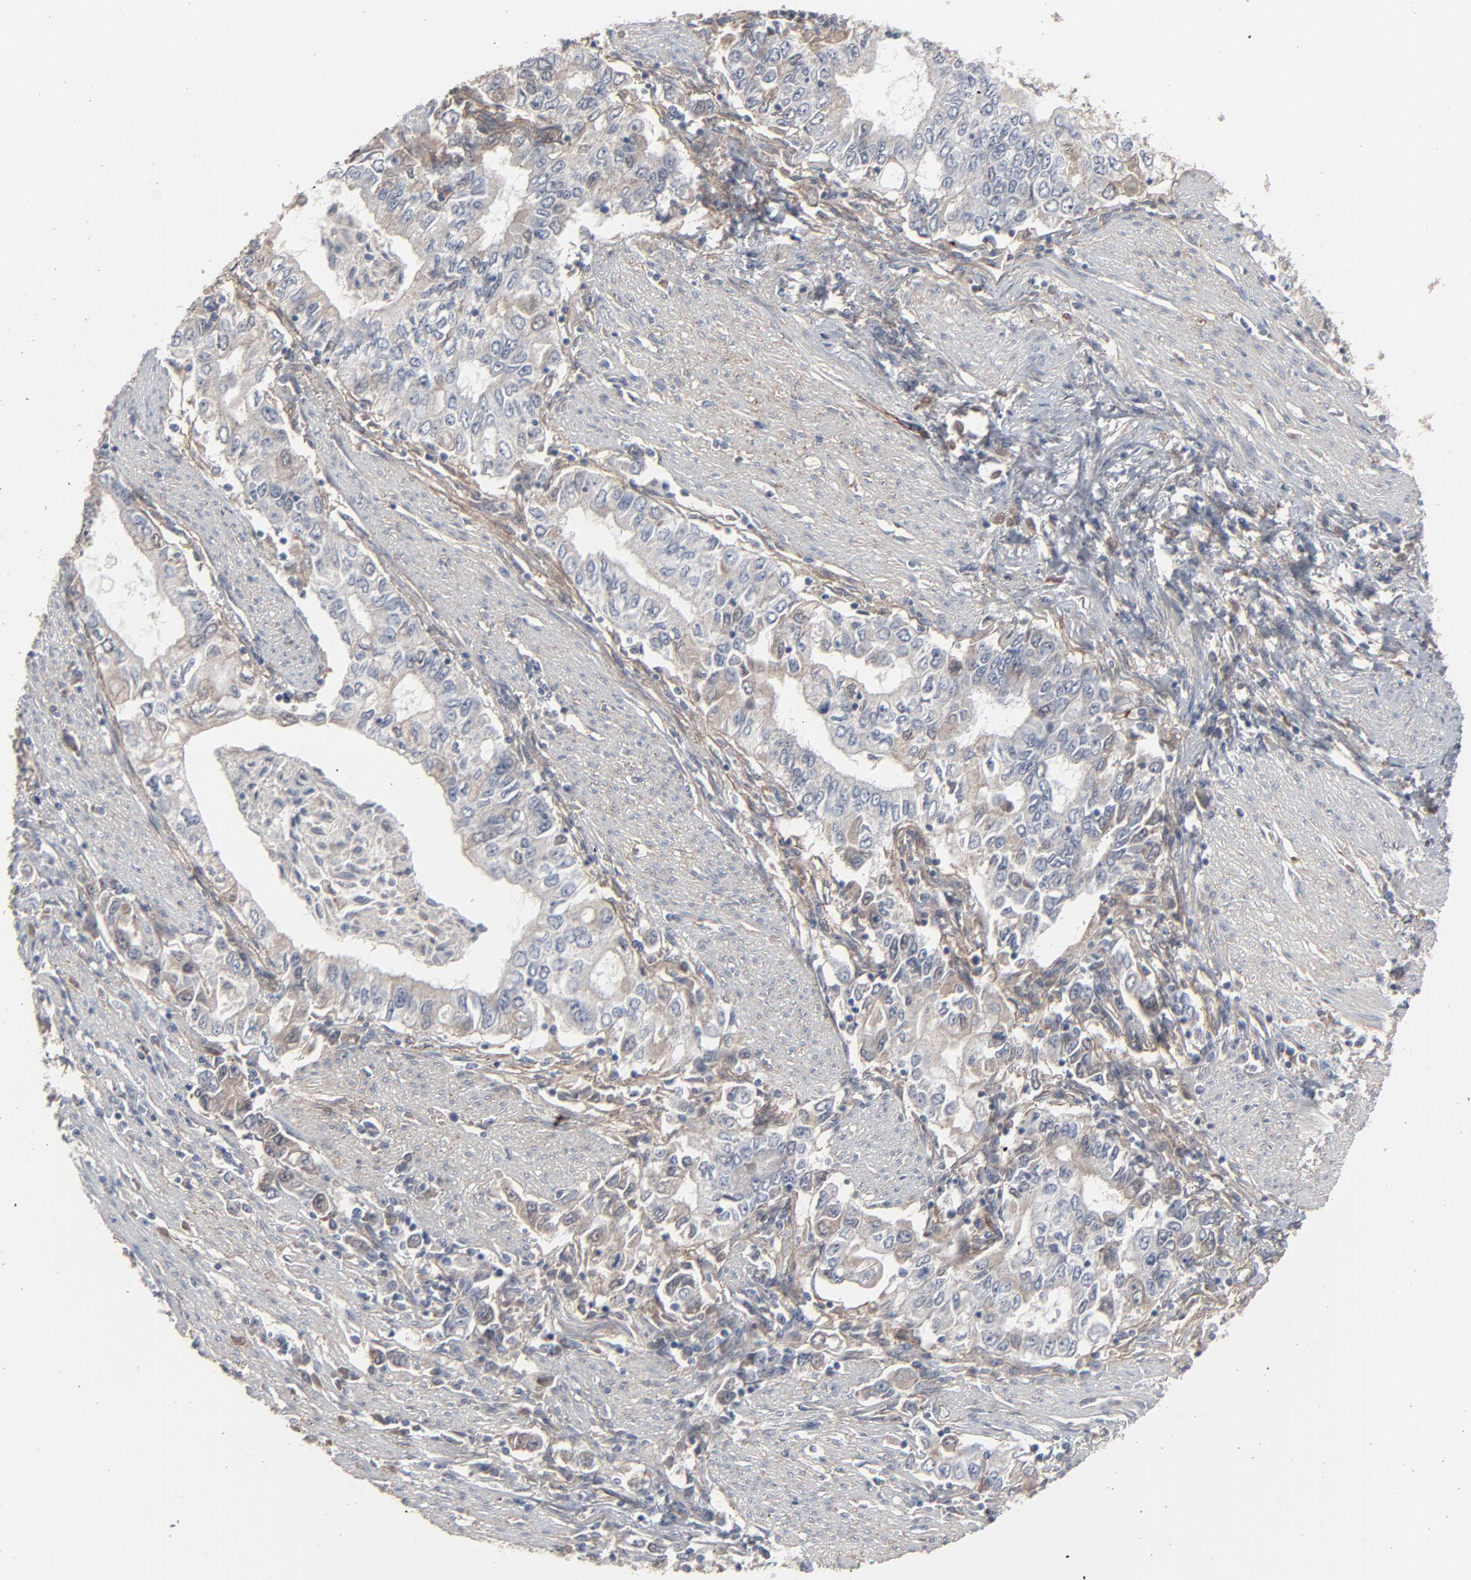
{"staining": {"intensity": "weak", "quantity": "<25%", "location": "cytoplasmic/membranous"}, "tissue": "stomach cancer", "cell_type": "Tumor cells", "image_type": "cancer", "snomed": [{"axis": "morphology", "description": "Adenocarcinoma, NOS"}, {"axis": "topography", "description": "Stomach, lower"}], "caption": "Micrograph shows no significant protein staining in tumor cells of stomach cancer (adenocarcinoma).", "gene": "JAM3", "patient": {"sex": "female", "age": 72}}